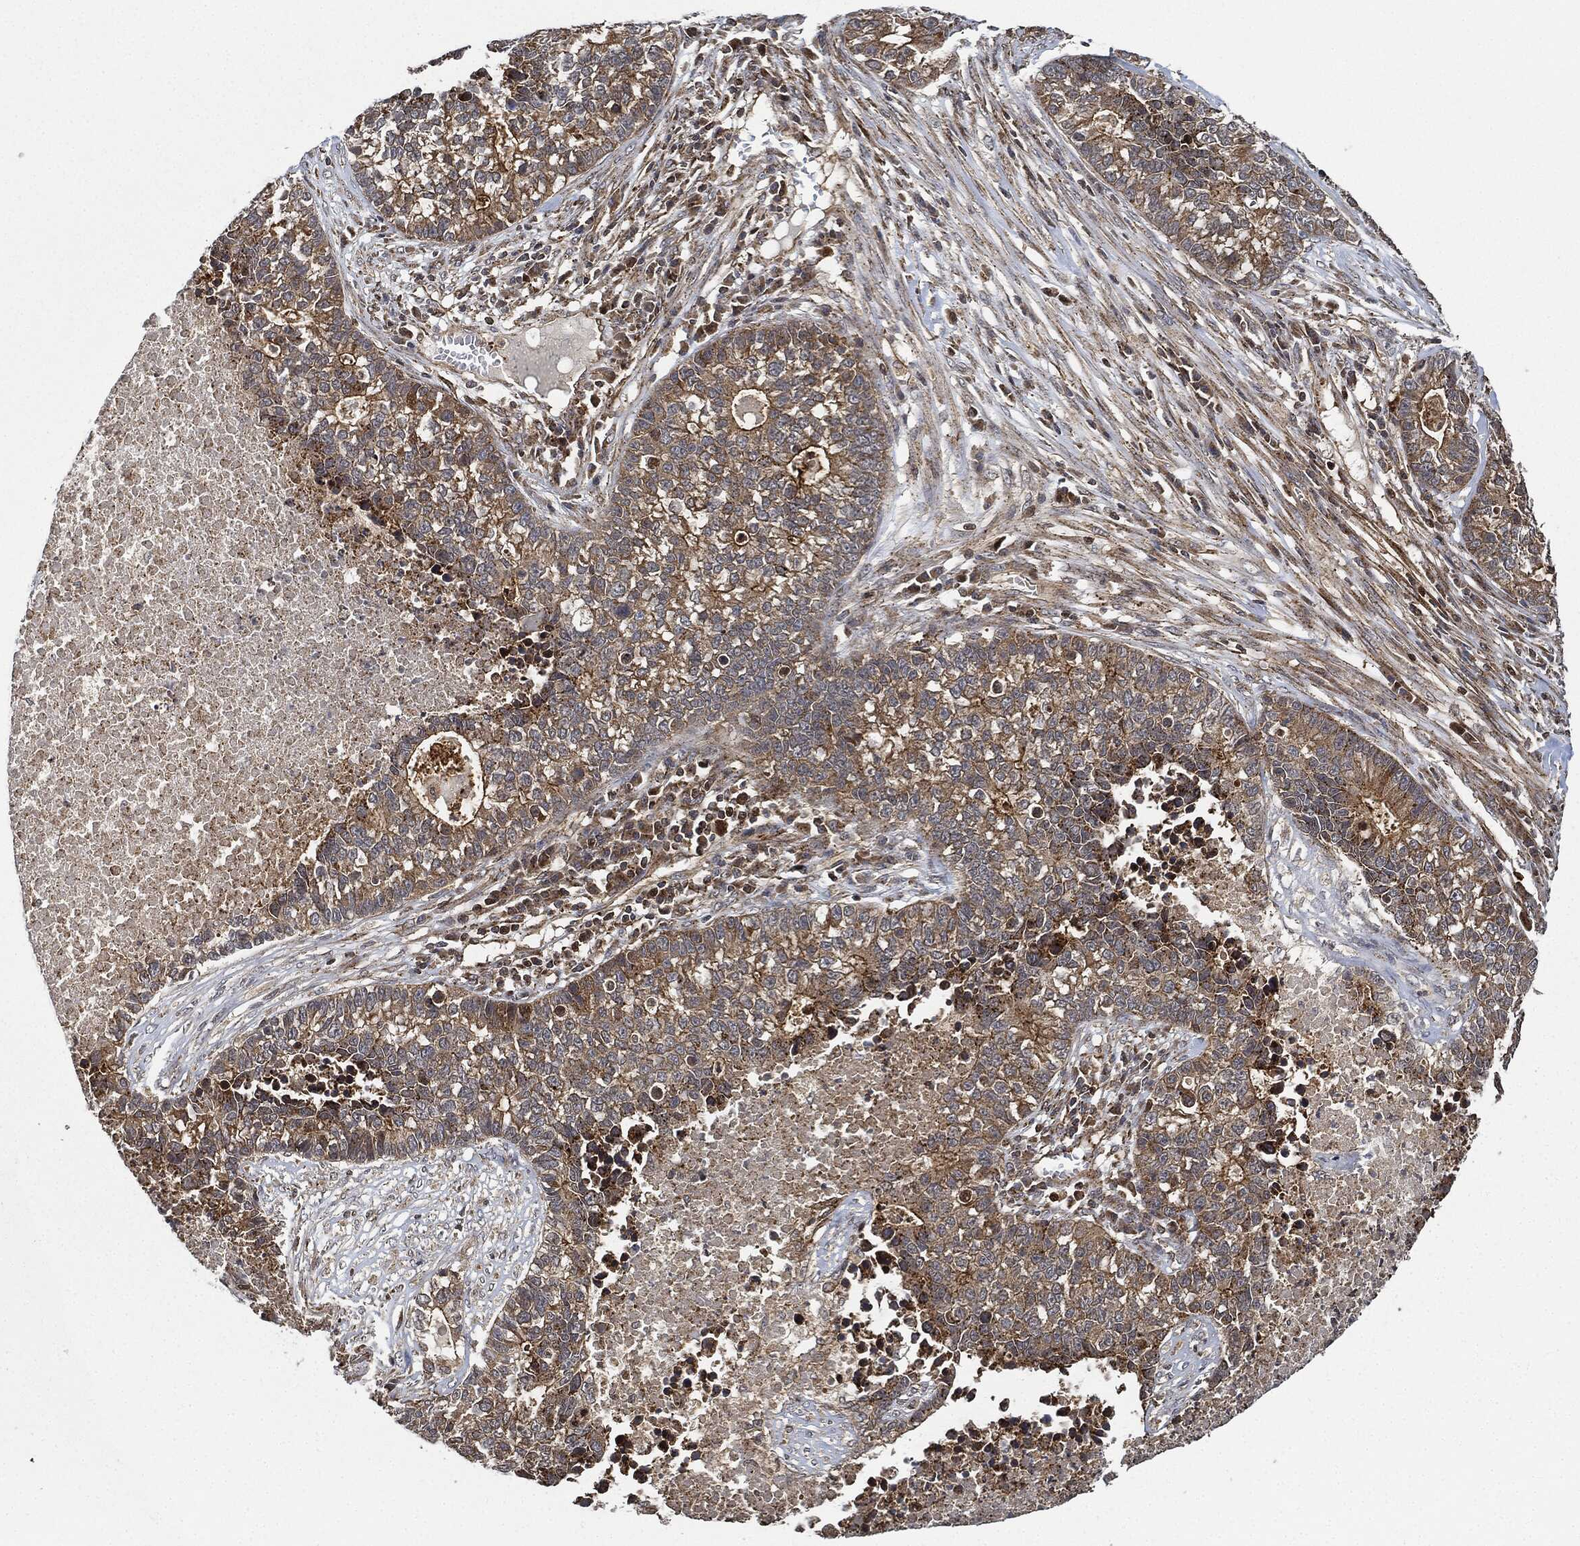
{"staining": {"intensity": "moderate", "quantity": "25%-75%", "location": "cytoplasmic/membranous"}, "tissue": "lung cancer", "cell_type": "Tumor cells", "image_type": "cancer", "snomed": [{"axis": "morphology", "description": "Adenocarcinoma, NOS"}, {"axis": "topography", "description": "Lung"}], "caption": "Brown immunohistochemical staining in adenocarcinoma (lung) shows moderate cytoplasmic/membranous staining in approximately 25%-75% of tumor cells.", "gene": "MAP3K3", "patient": {"sex": "male", "age": 57}}